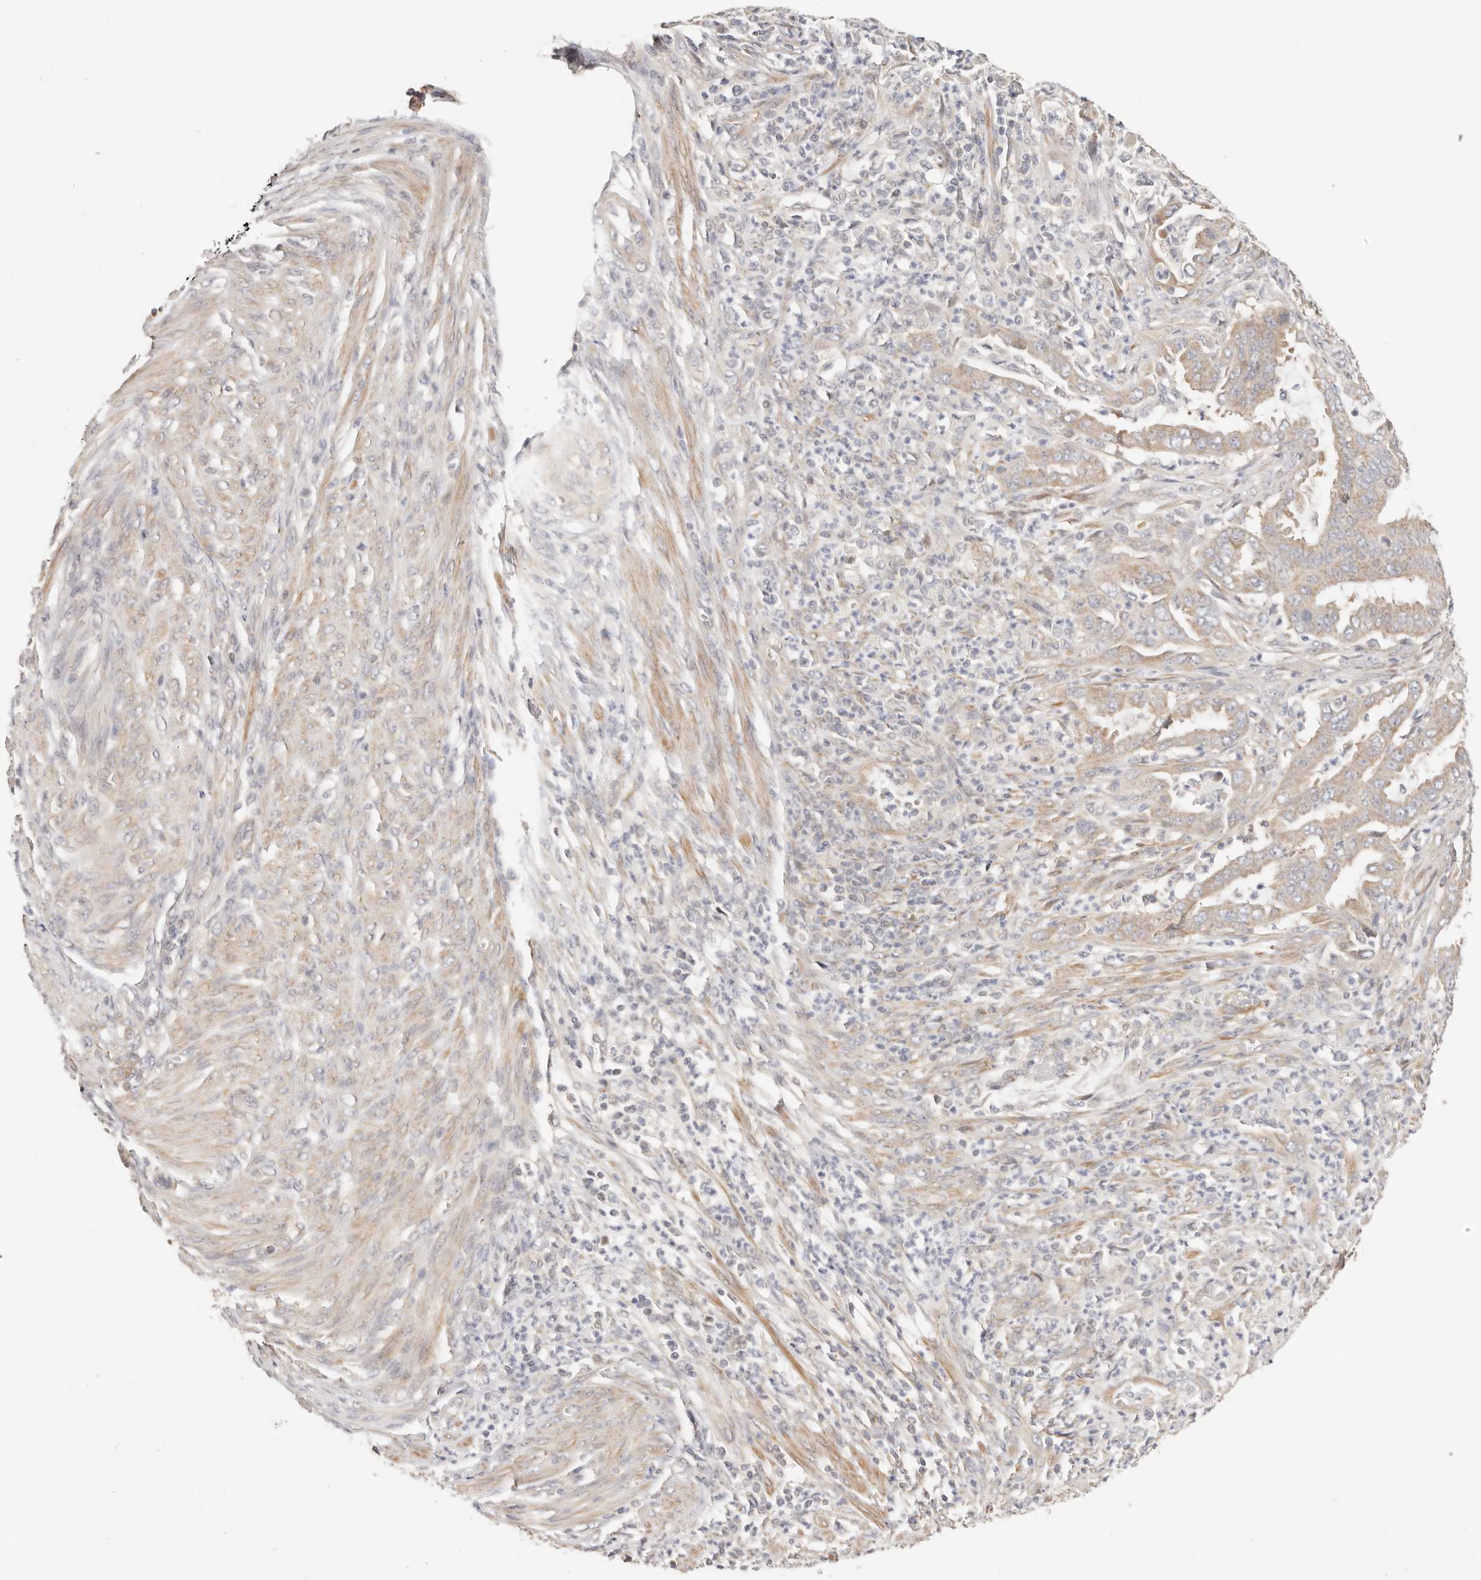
{"staining": {"intensity": "weak", "quantity": ">75%", "location": "cytoplasmic/membranous"}, "tissue": "endometrial cancer", "cell_type": "Tumor cells", "image_type": "cancer", "snomed": [{"axis": "morphology", "description": "Adenocarcinoma, NOS"}, {"axis": "topography", "description": "Endometrium"}], "caption": "Immunohistochemistry (IHC) image of neoplastic tissue: endometrial cancer (adenocarcinoma) stained using IHC reveals low levels of weak protein expression localized specifically in the cytoplasmic/membranous of tumor cells, appearing as a cytoplasmic/membranous brown color.", "gene": "KCMF1", "patient": {"sex": "female", "age": 51}}